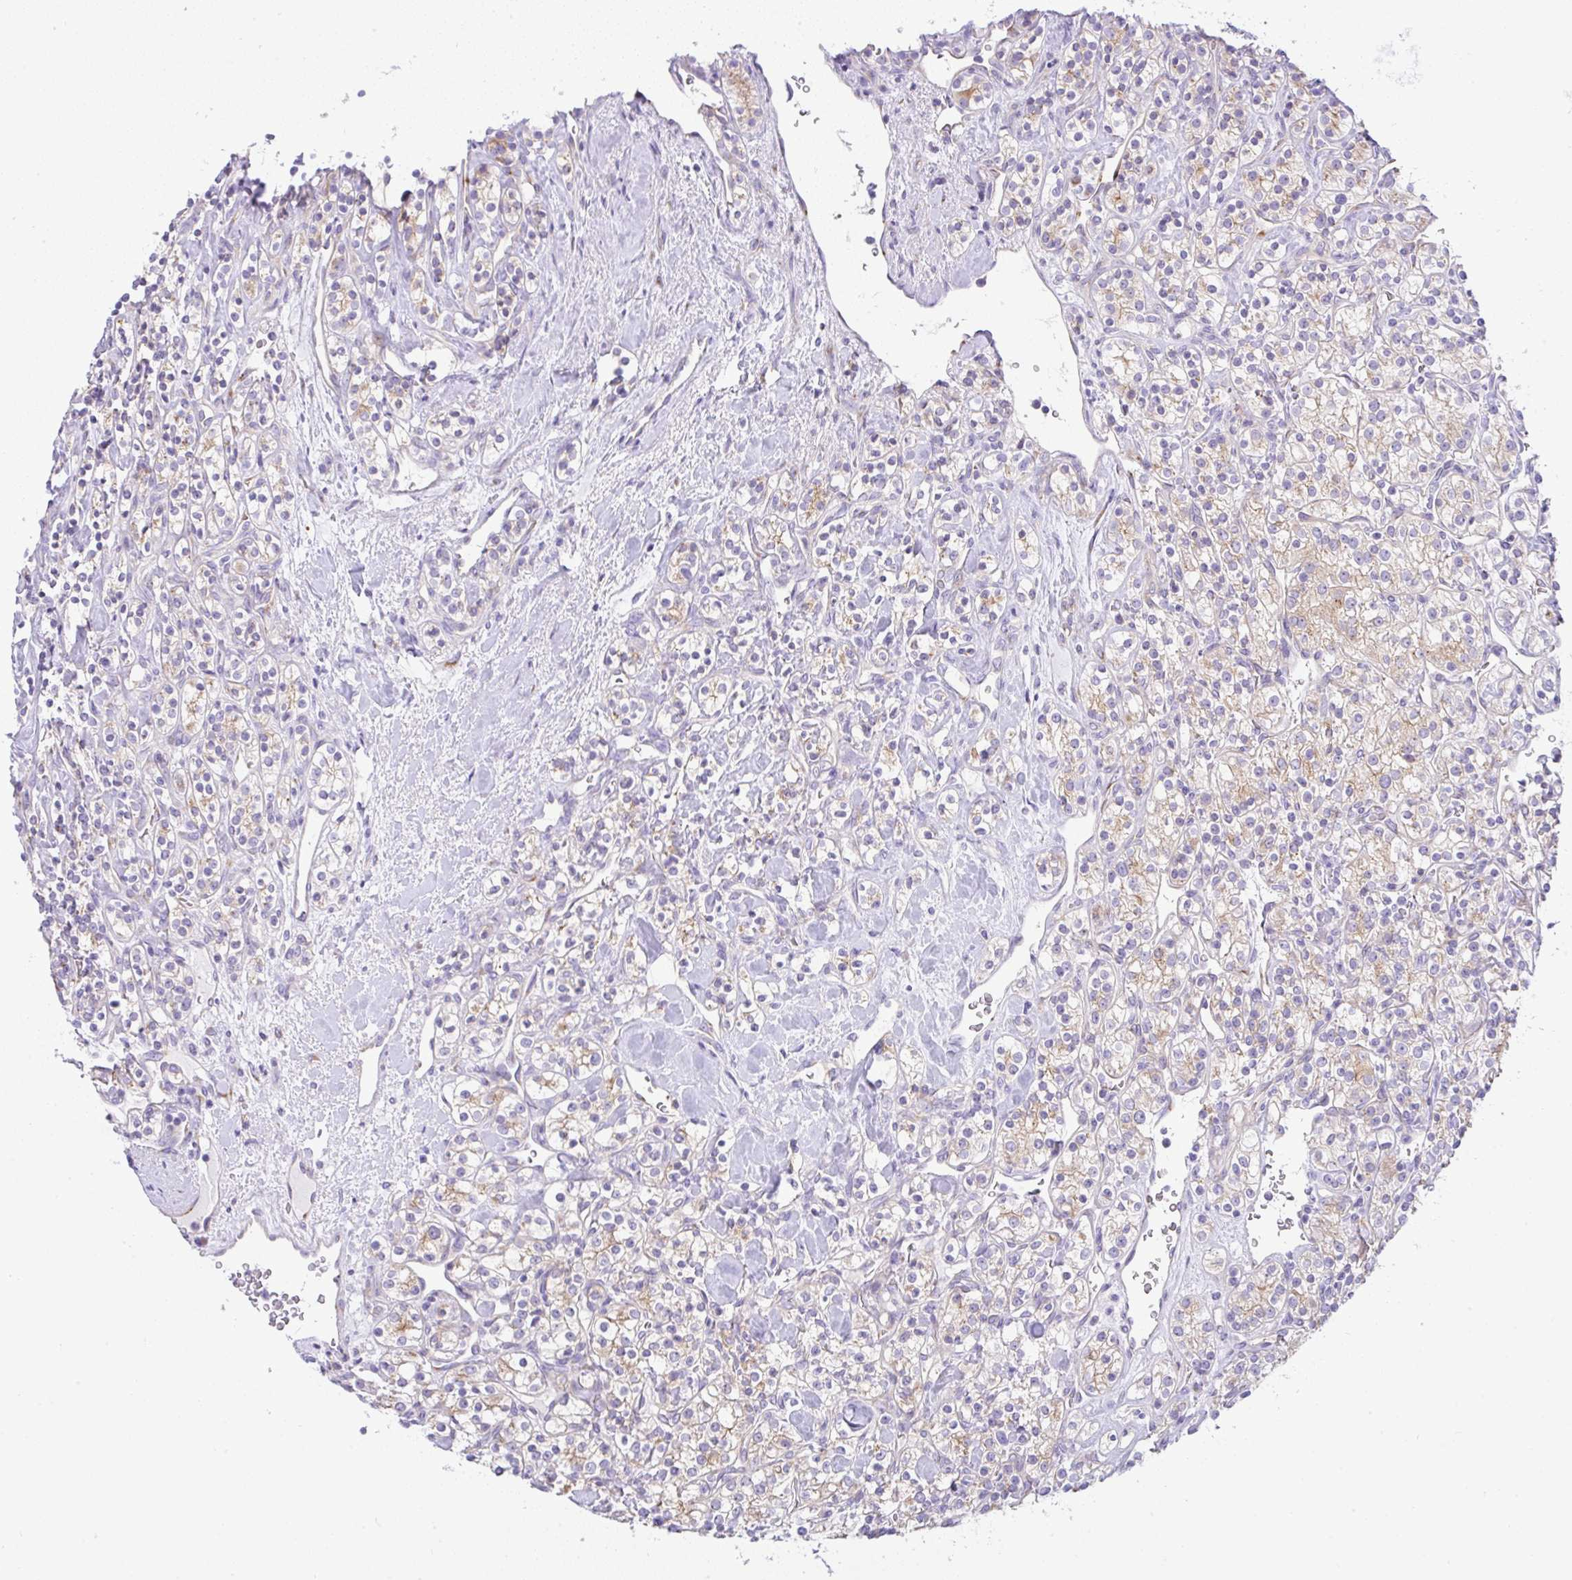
{"staining": {"intensity": "weak", "quantity": "25%-75%", "location": "cytoplasmic/membranous"}, "tissue": "renal cancer", "cell_type": "Tumor cells", "image_type": "cancer", "snomed": [{"axis": "morphology", "description": "Adenocarcinoma, NOS"}, {"axis": "topography", "description": "Kidney"}], "caption": "DAB immunohistochemical staining of human renal cancer (adenocarcinoma) demonstrates weak cytoplasmic/membranous protein expression in about 25%-75% of tumor cells. (DAB (3,3'-diaminobenzidine) IHC, brown staining for protein, blue staining for nuclei).", "gene": "FAM177A1", "patient": {"sex": "male", "age": 77}}